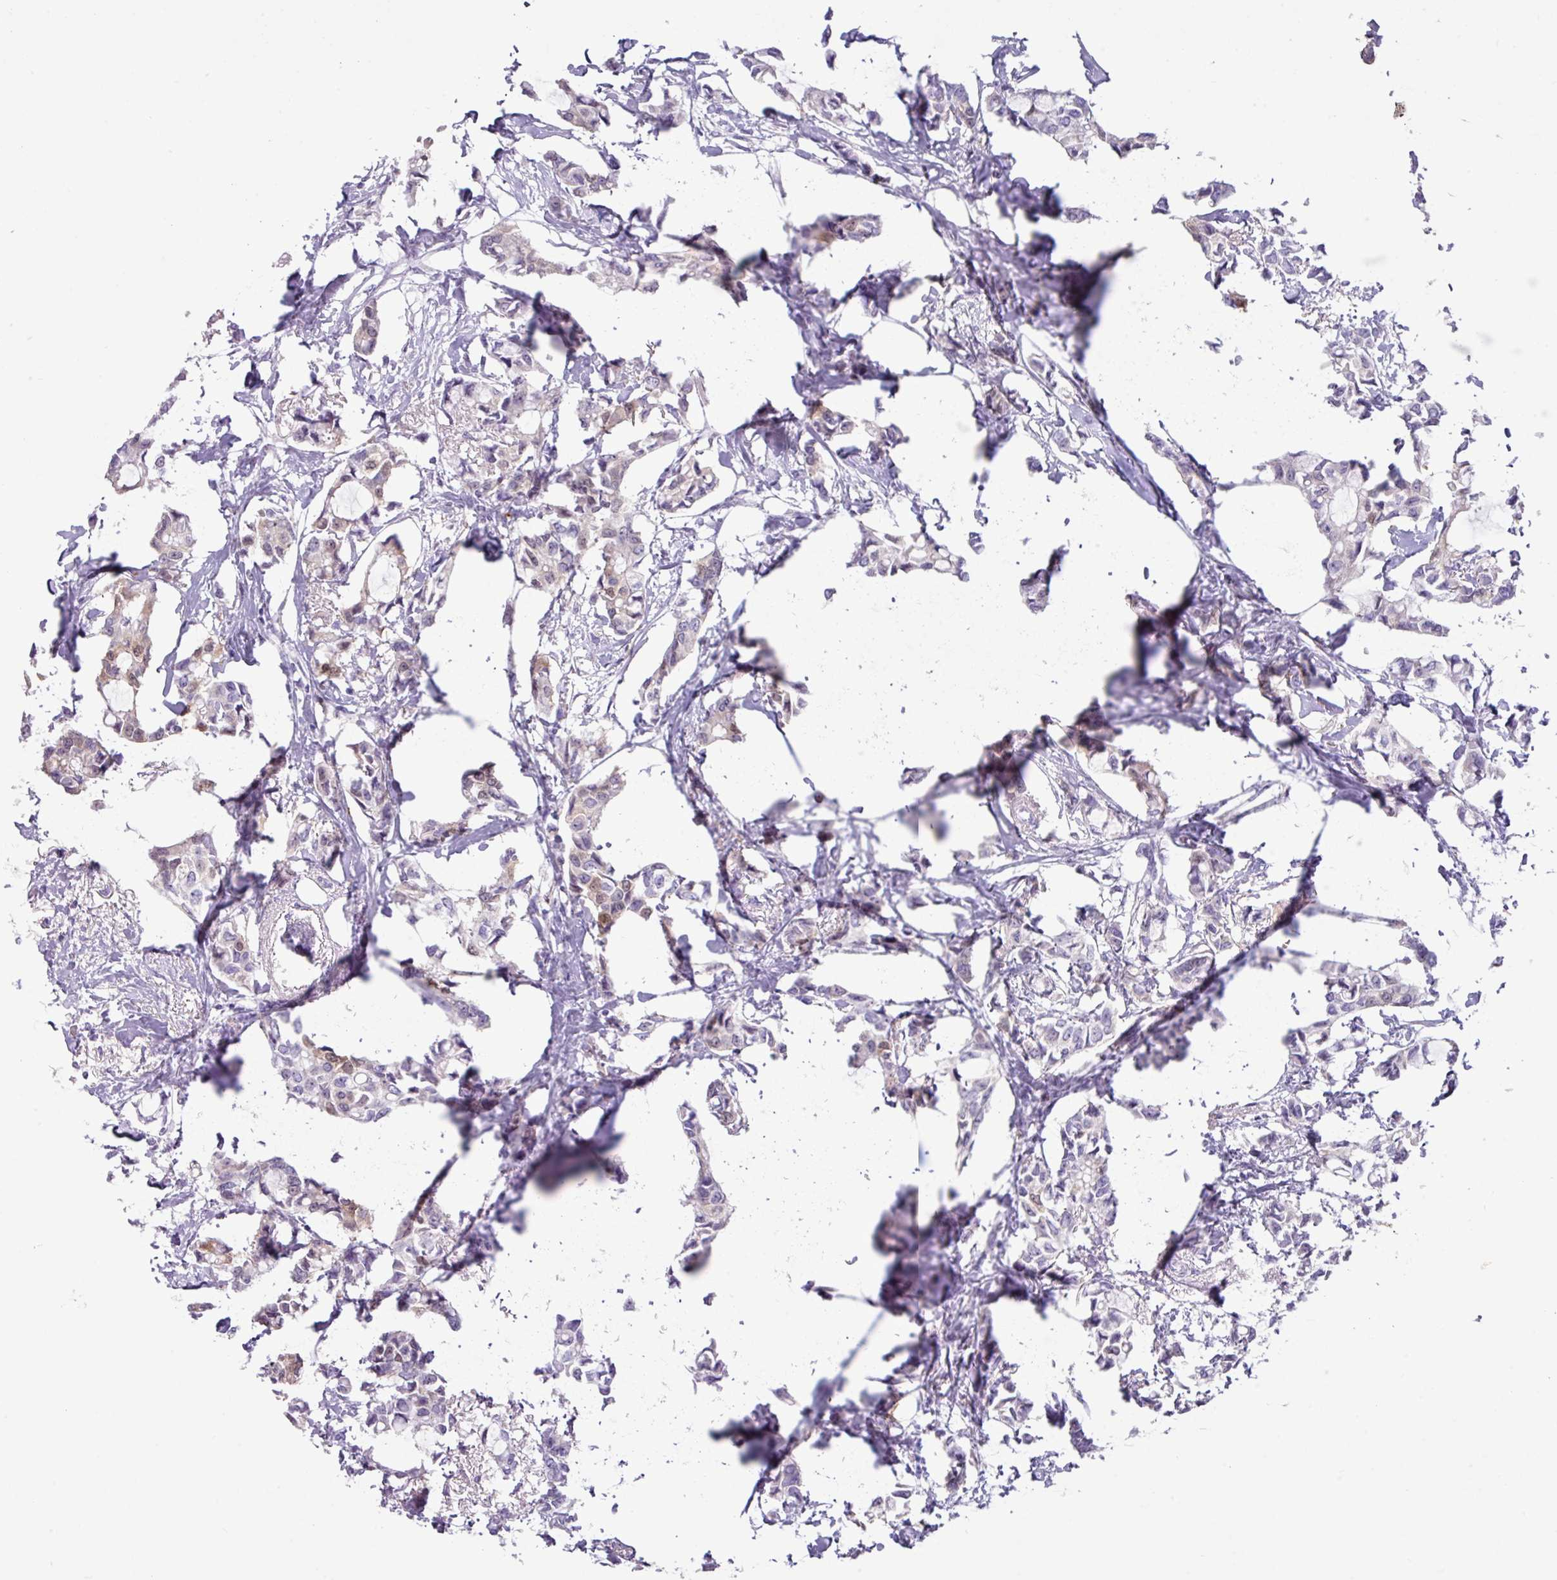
{"staining": {"intensity": "weak", "quantity": "<25%", "location": "cytoplasmic/membranous,nuclear"}, "tissue": "breast cancer", "cell_type": "Tumor cells", "image_type": "cancer", "snomed": [{"axis": "morphology", "description": "Duct carcinoma"}, {"axis": "topography", "description": "Breast"}], "caption": "Tumor cells are negative for brown protein staining in breast cancer (invasive ductal carcinoma). (DAB immunohistochemistry visualized using brightfield microscopy, high magnification).", "gene": "NCCRP1", "patient": {"sex": "female", "age": 73}}